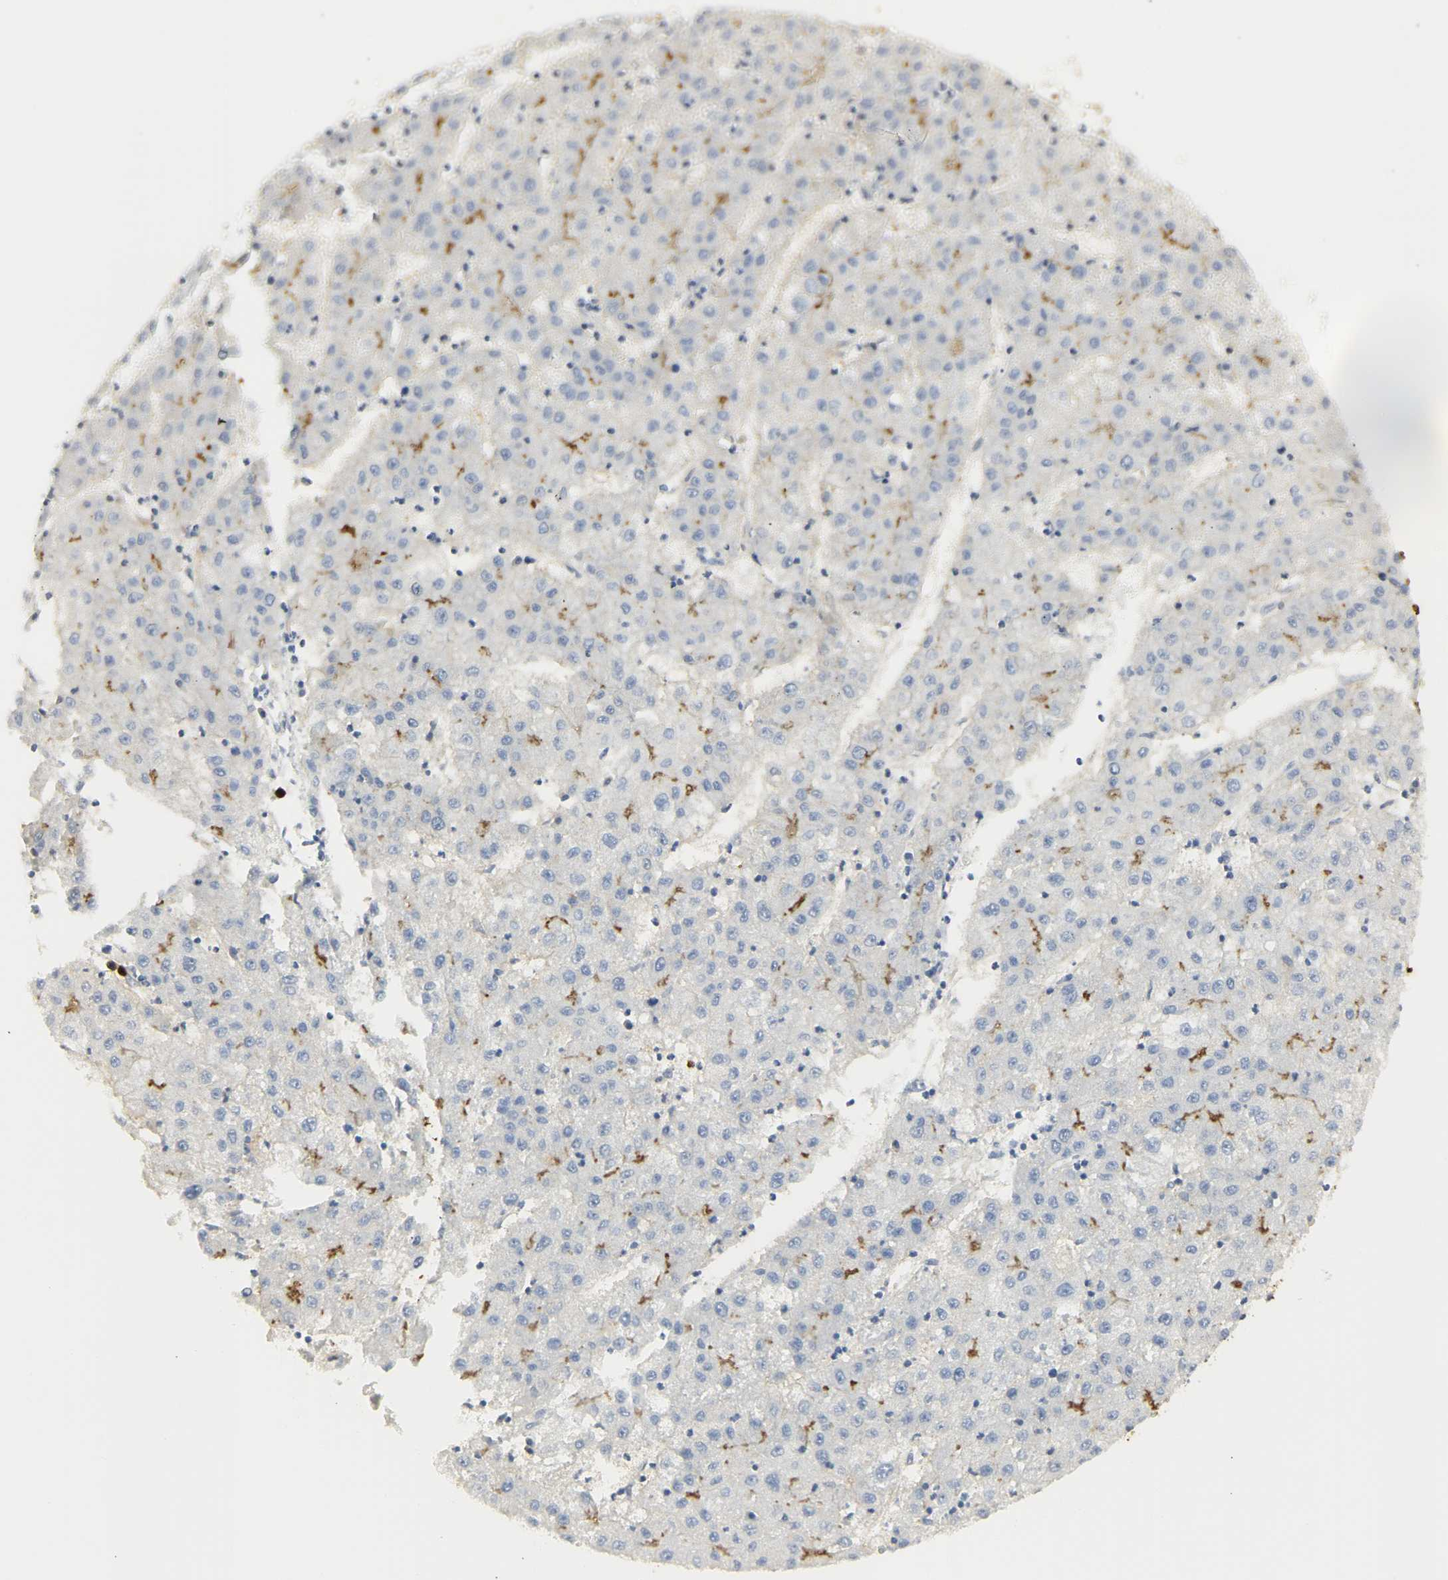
{"staining": {"intensity": "moderate", "quantity": "<25%", "location": "cytoplasmic/membranous"}, "tissue": "liver cancer", "cell_type": "Tumor cells", "image_type": "cancer", "snomed": [{"axis": "morphology", "description": "Carcinoma, Hepatocellular, NOS"}, {"axis": "topography", "description": "Liver"}], "caption": "Protein positivity by immunohistochemistry exhibits moderate cytoplasmic/membranous positivity in about <25% of tumor cells in liver hepatocellular carcinoma.", "gene": "CEACAM5", "patient": {"sex": "male", "age": 72}}